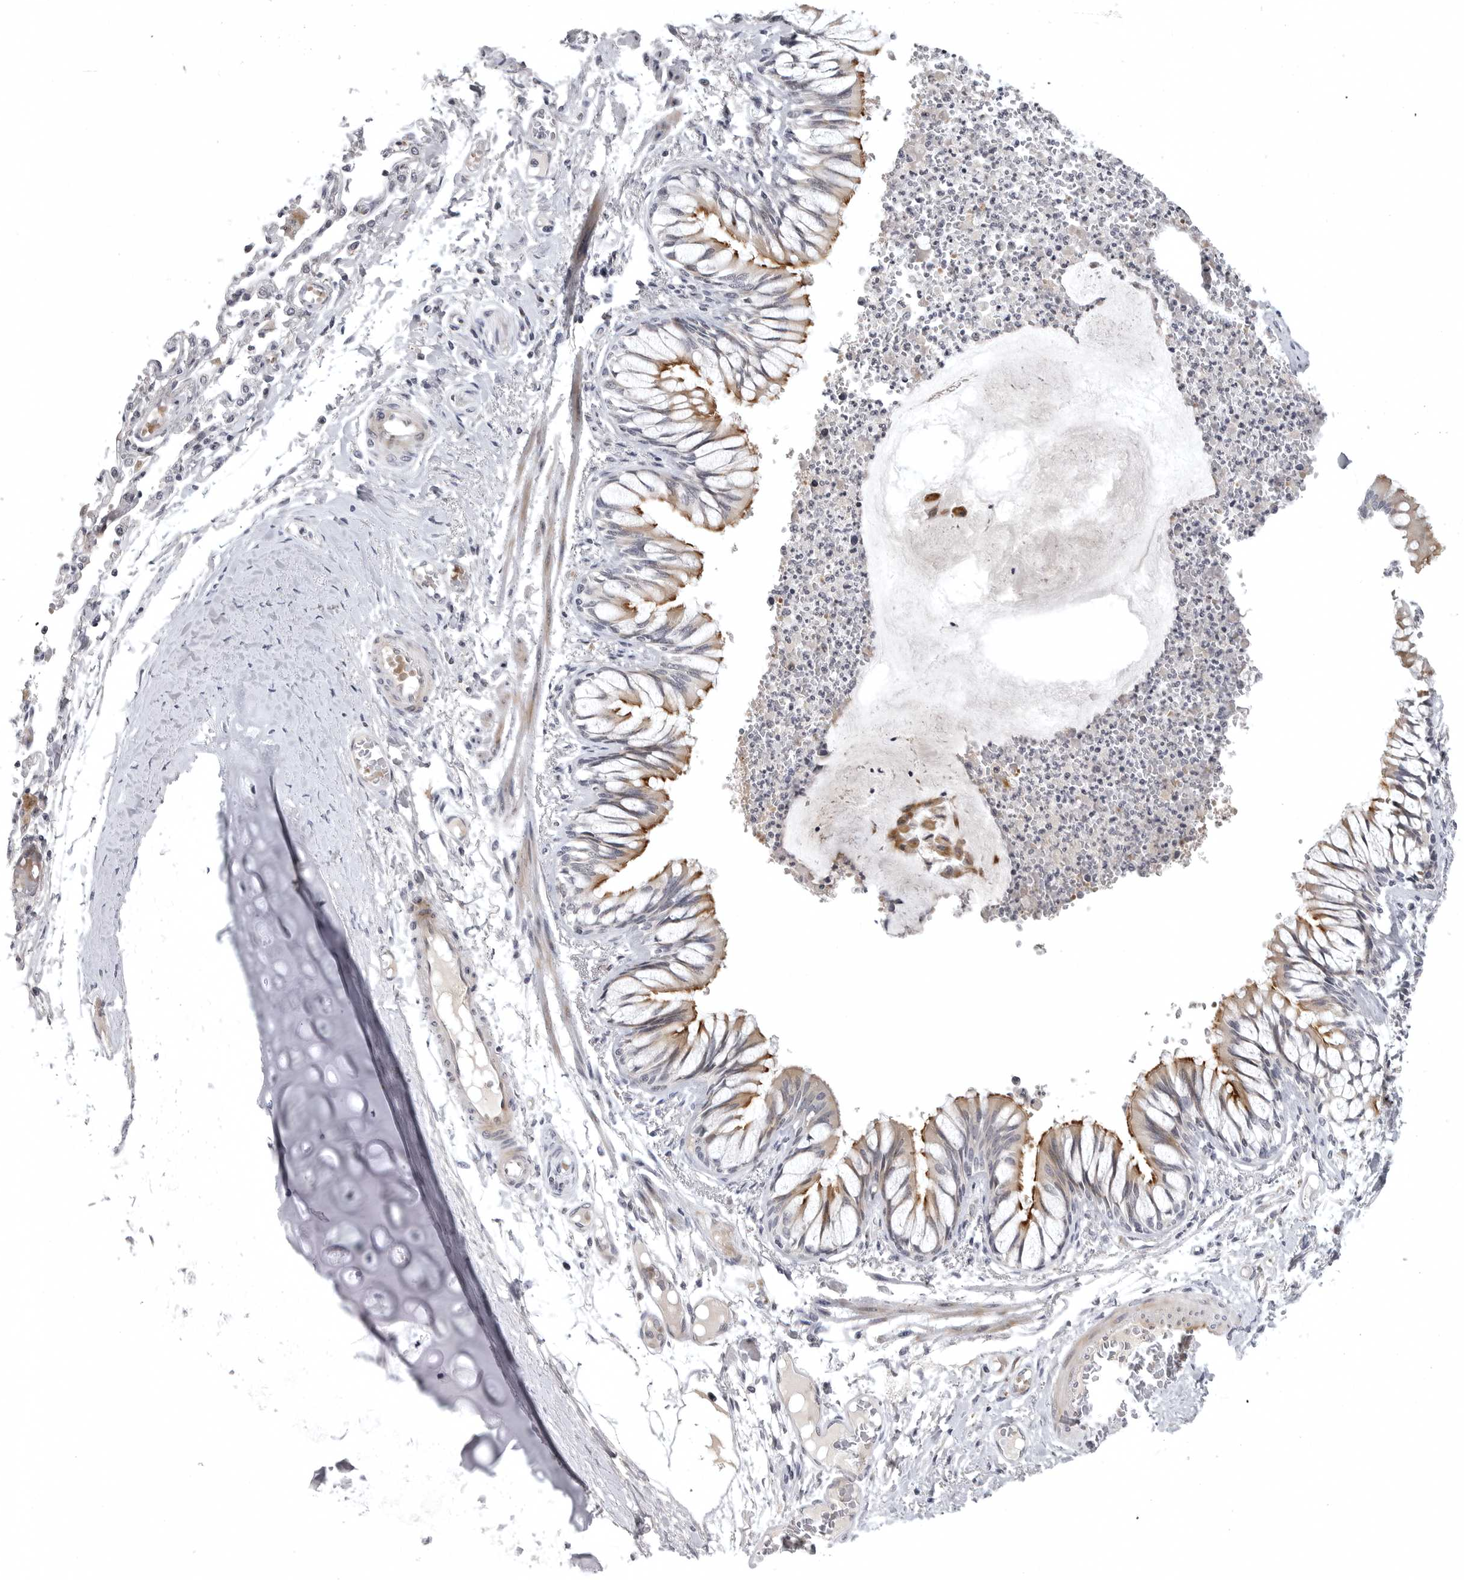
{"staining": {"intensity": "moderate", "quantity": ">75%", "location": "cytoplasmic/membranous"}, "tissue": "bronchus", "cell_type": "Respiratory epithelial cells", "image_type": "normal", "snomed": [{"axis": "morphology", "description": "Normal tissue, NOS"}, {"axis": "topography", "description": "Cartilage tissue"}, {"axis": "topography", "description": "Bronchus"}, {"axis": "topography", "description": "Lung"}], "caption": "Respiratory epithelial cells show moderate cytoplasmic/membranous expression in about >75% of cells in normal bronchus. (brown staining indicates protein expression, while blue staining denotes nuclei).", "gene": "CD300LD", "patient": {"sex": "female", "age": 49}}